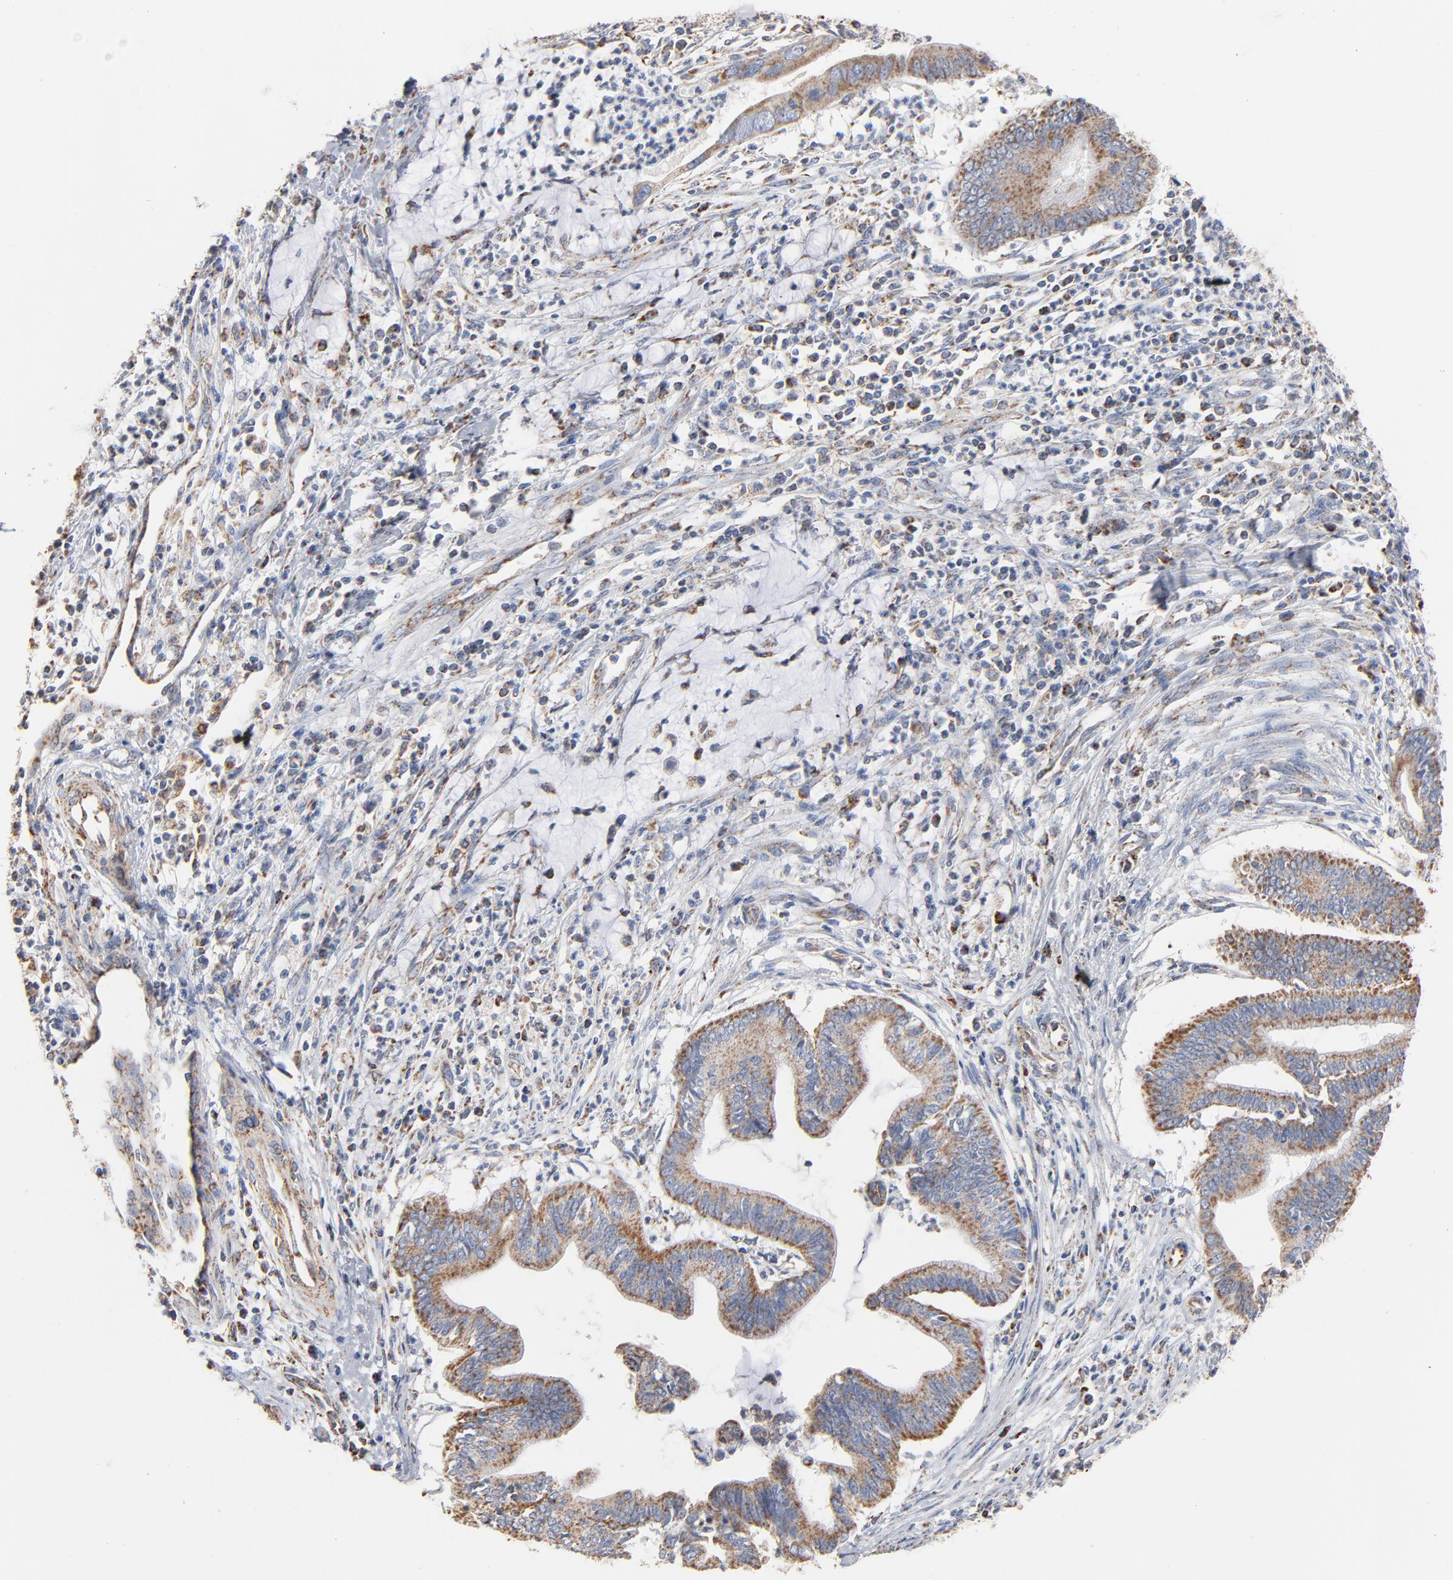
{"staining": {"intensity": "strong", "quantity": ">75%", "location": "cytoplasmic/membranous"}, "tissue": "cervical cancer", "cell_type": "Tumor cells", "image_type": "cancer", "snomed": [{"axis": "morphology", "description": "Adenocarcinoma, NOS"}, {"axis": "topography", "description": "Cervix"}], "caption": "Human cervical adenocarcinoma stained for a protein (brown) displays strong cytoplasmic/membranous positive expression in approximately >75% of tumor cells.", "gene": "UQCRC1", "patient": {"sex": "female", "age": 36}}